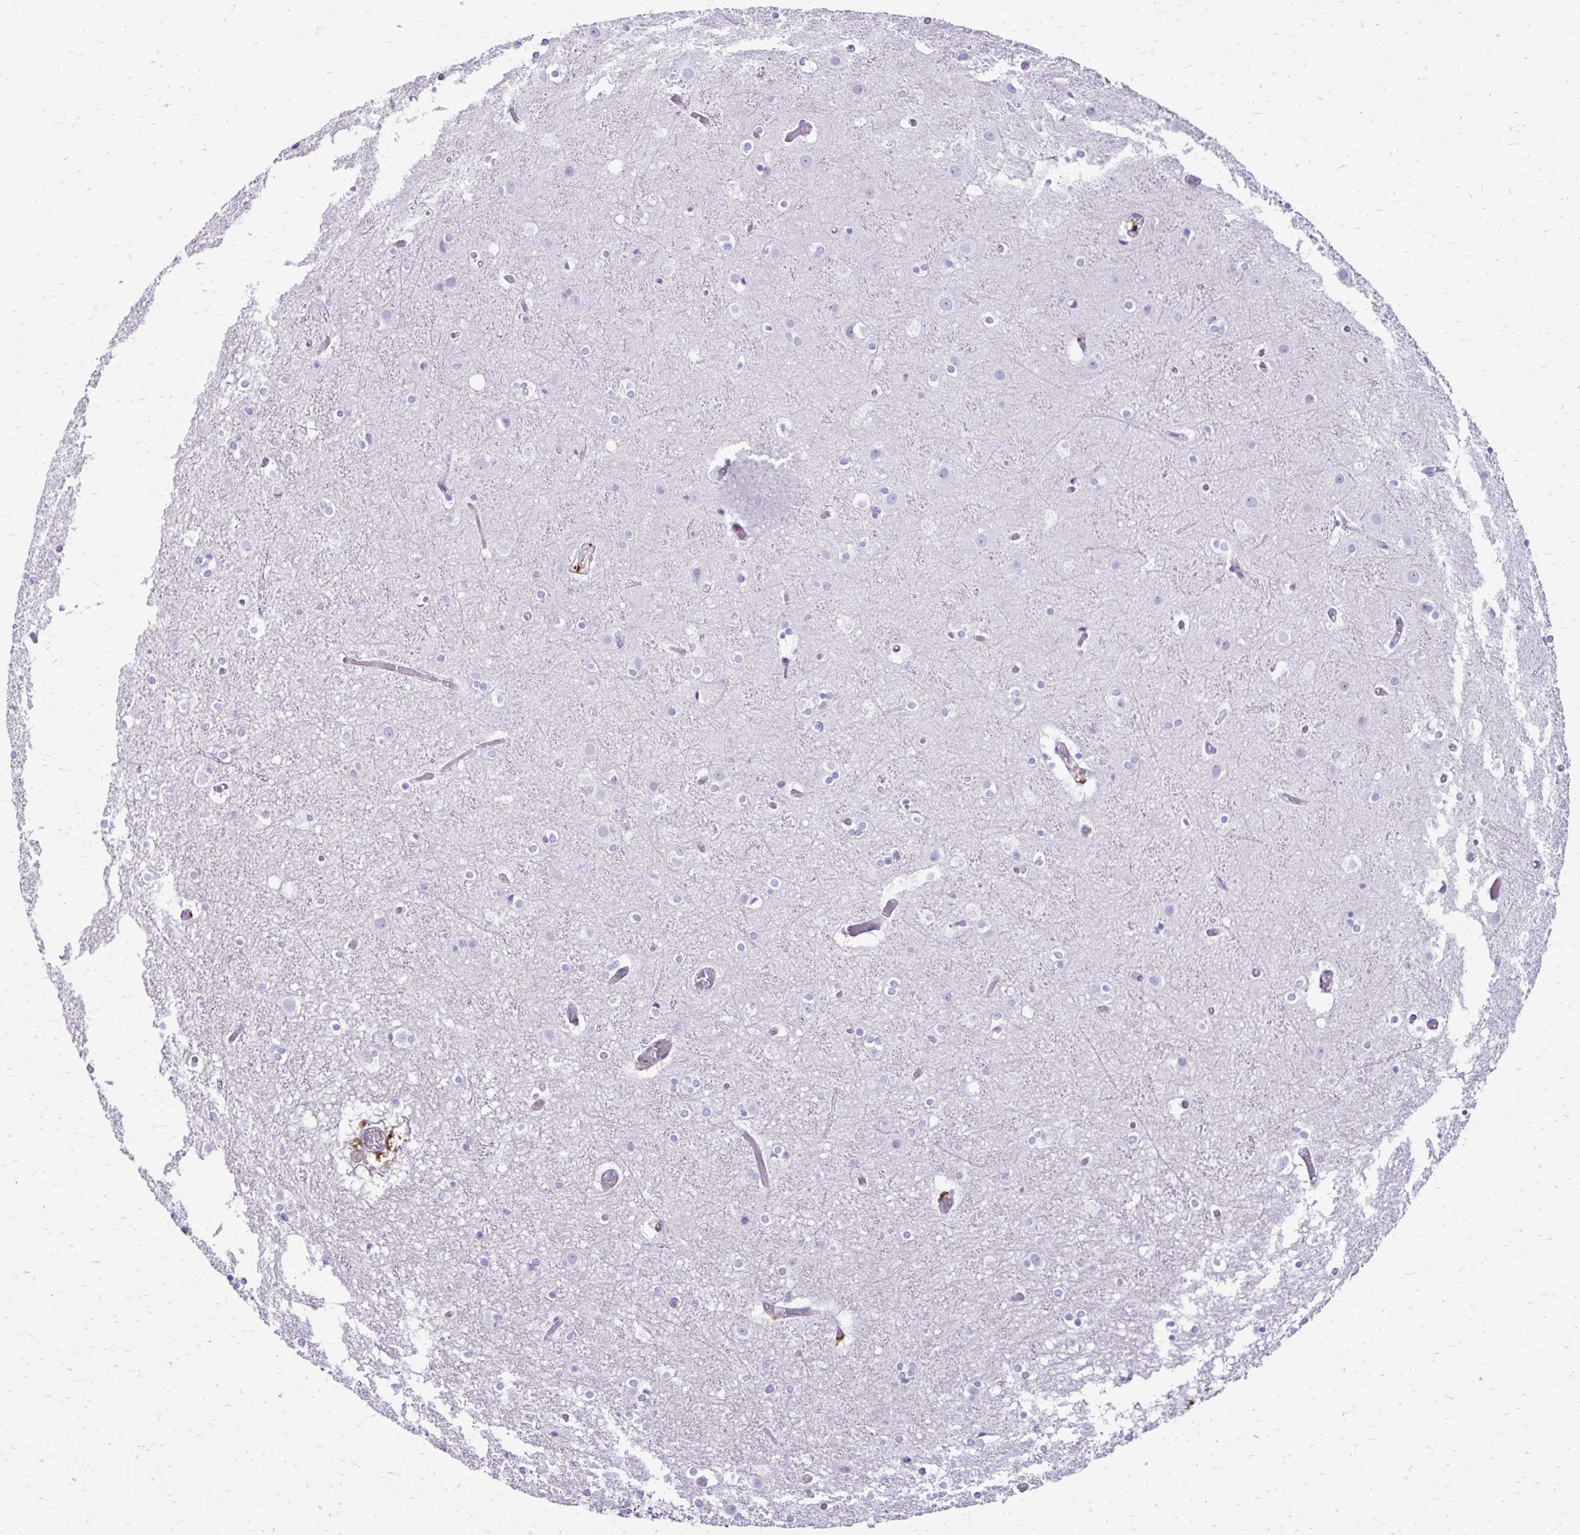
{"staining": {"intensity": "negative", "quantity": "none", "location": "none"}, "tissue": "cerebral cortex", "cell_type": "Endothelial cells", "image_type": "normal", "snomed": [{"axis": "morphology", "description": "Normal tissue, NOS"}, {"axis": "topography", "description": "Cerebral cortex"}], "caption": "A micrograph of cerebral cortex stained for a protein shows no brown staining in endothelial cells. The staining is performed using DAB brown chromogen with nuclei counter-stained in using hematoxylin.", "gene": "SIGLEC11", "patient": {"sex": "female", "age": 52}}